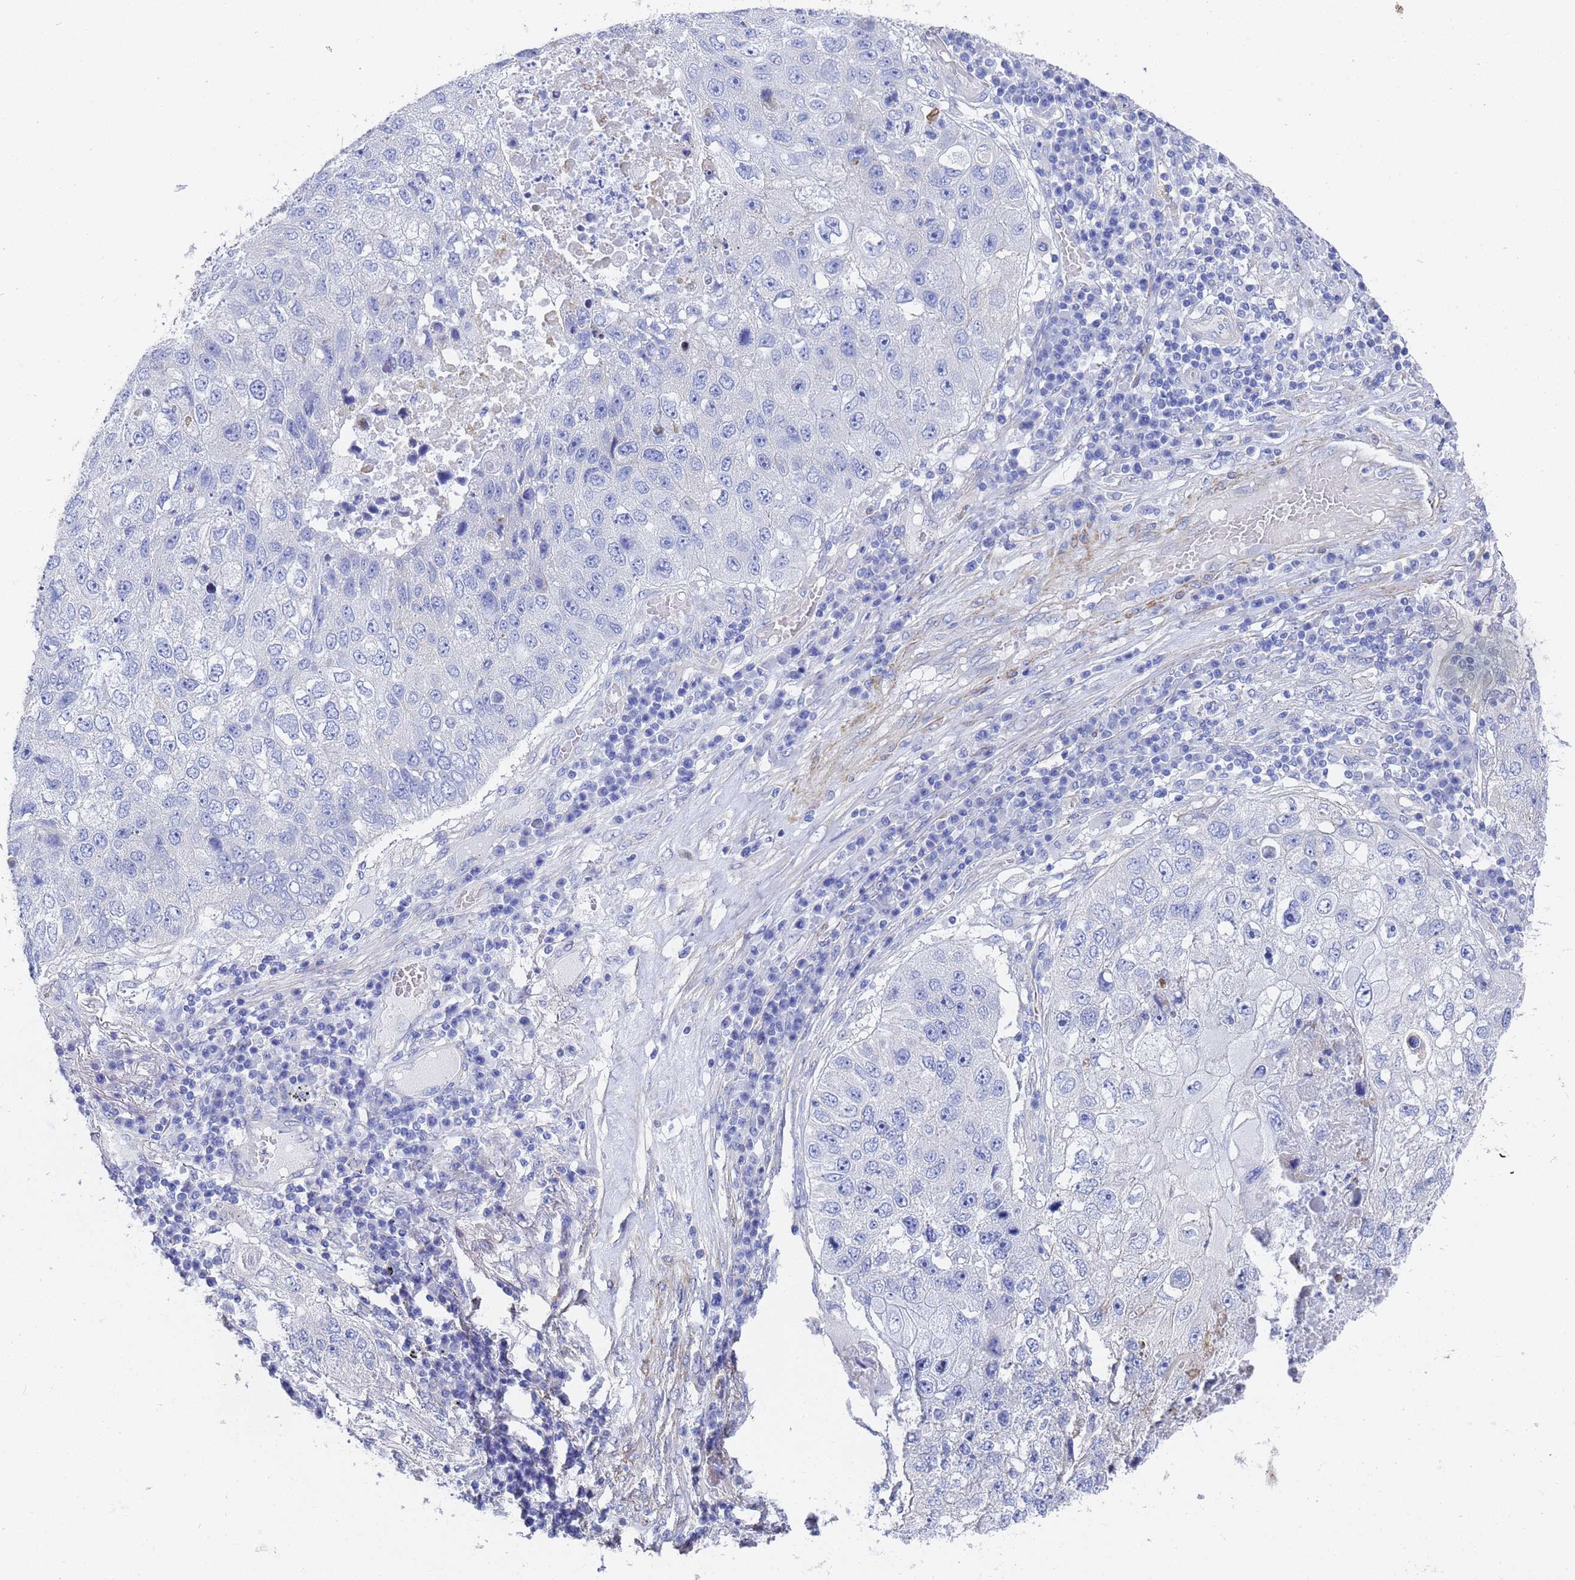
{"staining": {"intensity": "negative", "quantity": "none", "location": "none"}, "tissue": "lung cancer", "cell_type": "Tumor cells", "image_type": "cancer", "snomed": [{"axis": "morphology", "description": "Squamous cell carcinoma, NOS"}, {"axis": "topography", "description": "Lung"}], "caption": "This is an immunohistochemistry photomicrograph of lung cancer (squamous cell carcinoma). There is no positivity in tumor cells.", "gene": "TUBB1", "patient": {"sex": "male", "age": 61}}